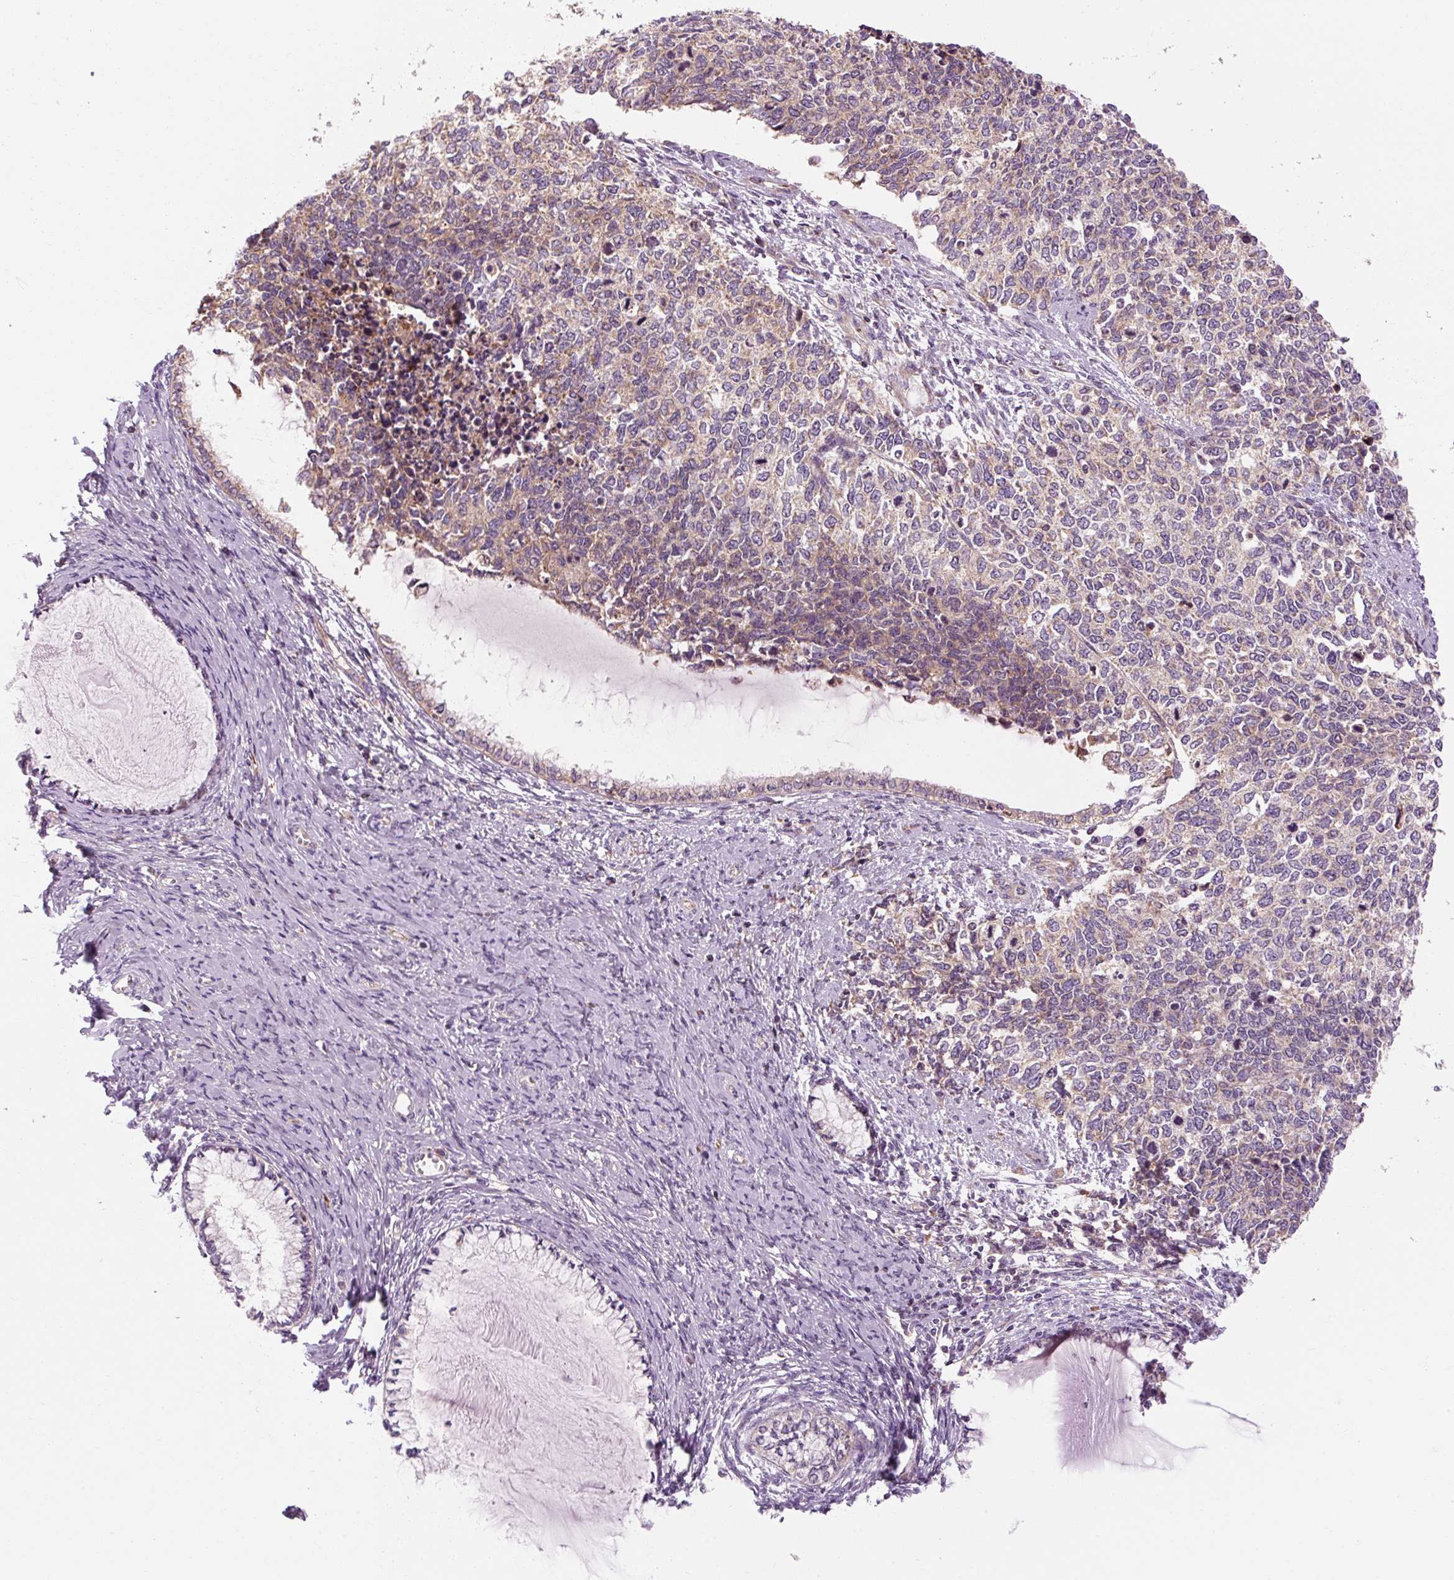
{"staining": {"intensity": "weak", "quantity": "25%-75%", "location": "cytoplasmic/membranous"}, "tissue": "cervical cancer", "cell_type": "Tumor cells", "image_type": "cancer", "snomed": [{"axis": "morphology", "description": "Squamous cell carcinoma, NOS"}, {"axis": "topography", "description": "Cervix"}], "caption": "Tumor cells demonstrate low levels of weak cytoplasmic/membranous staining in approximately 25%-75% of cells in human cervical cancer (squamous cell carcinoma). (Brightfield microscopy of DAB IHC at high magnification).", "gene": "PRSS48", "patient": {"sex": "female", "age": 63}}